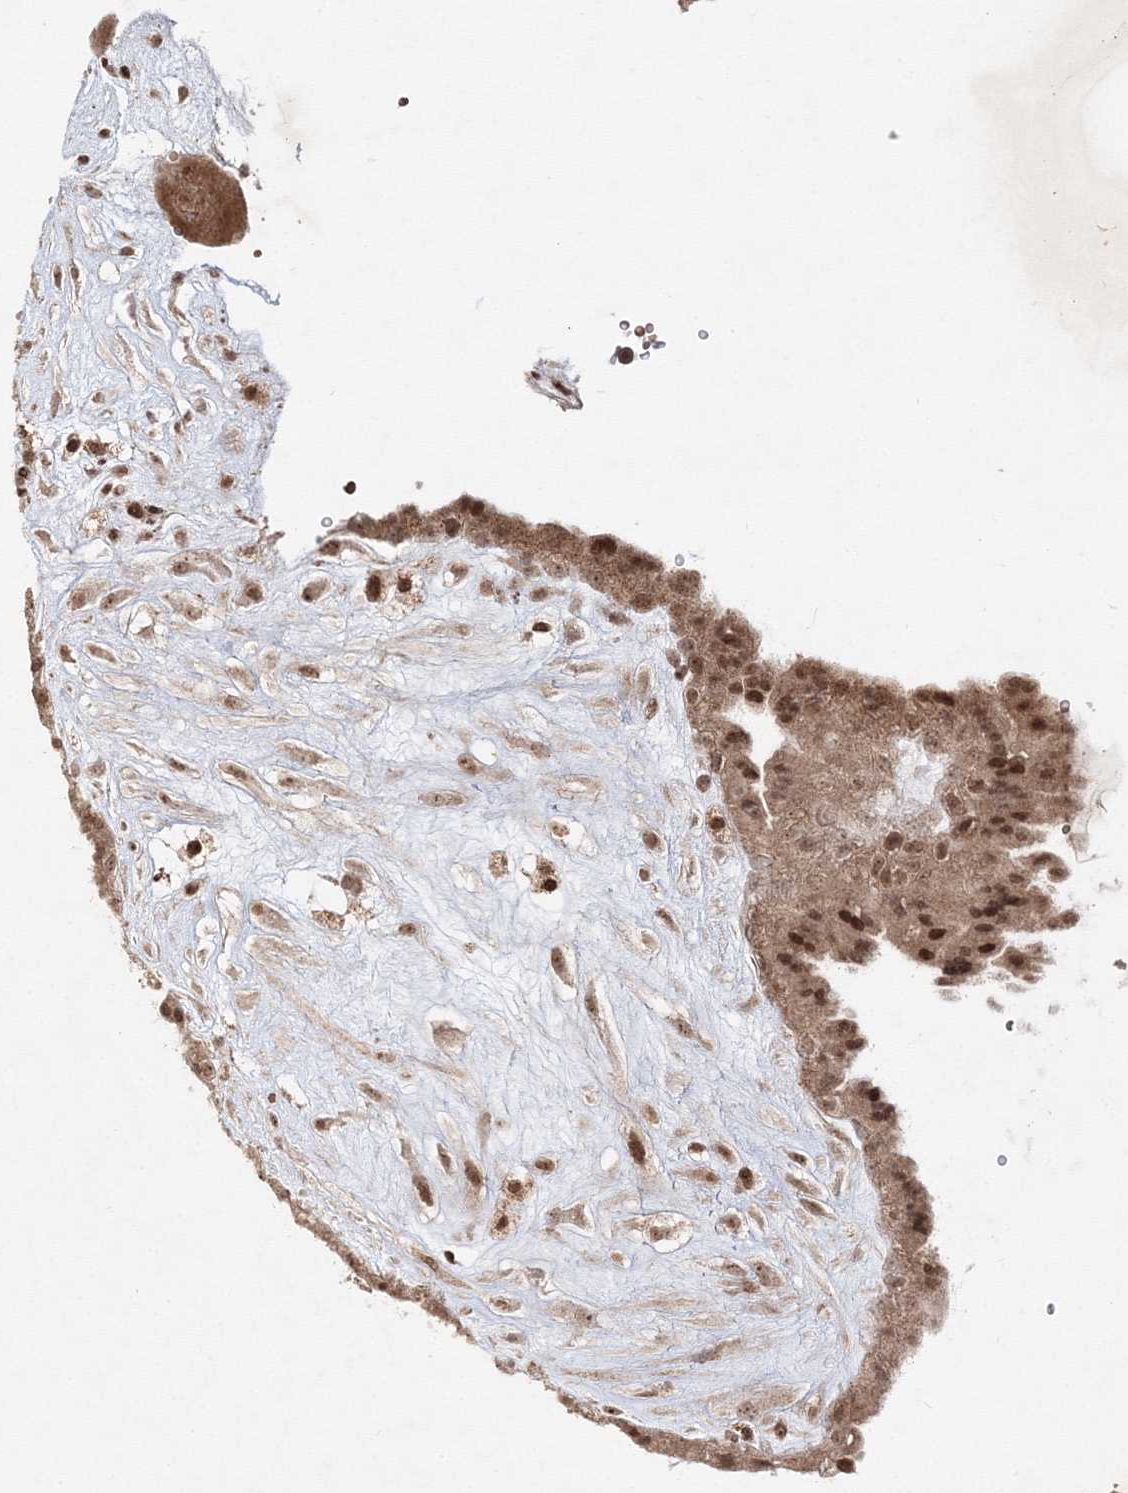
{"staining": {"intensity": "moderate", "quantity": ">75%", "location": "cytoplasmic/membranous,nuclear"}, "tissue": "placenta", "cell_type": "Trophoblastic cells", "image_type": "normal", "snomed": [{"axis": "morphology", "description": "Normal tissue, NOS"}, {"axis": "topography", "description": "Placenta"}], "caption": "Placenta stained with a brown dye exhibits moderate cytoplasmic/membranous,nuclear positive expression in about >75% of trophoblastic cells.", "gene": "CARM1", "patient": {"sex": "female", "age": 18}}